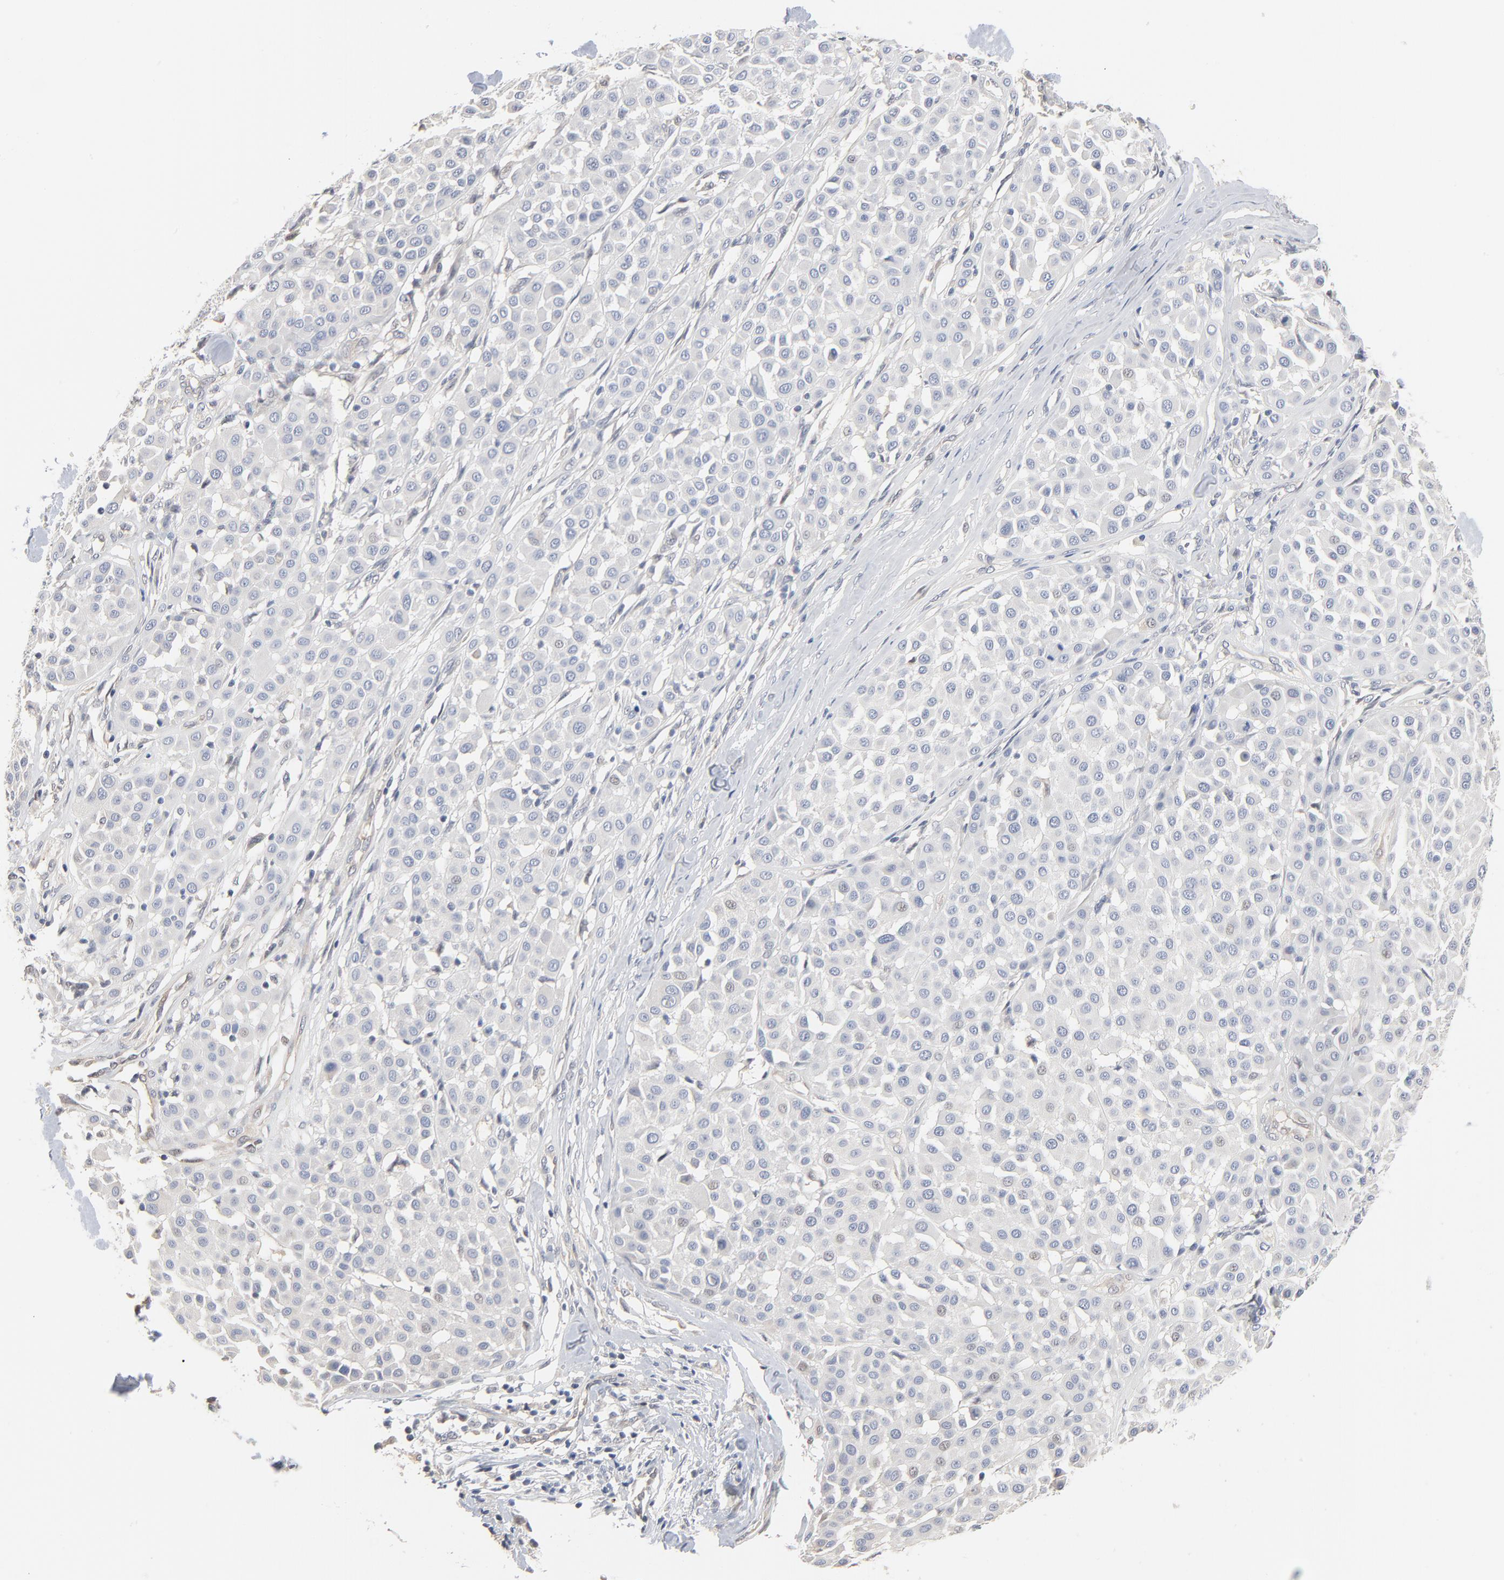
{"staining": {"intensity": "negative", "quantity": "none", "location": "none"}, "tissue": "melanoma", "cell_type": "Tumor cells", "image_type": "cancer", "snomed": [{"axis": "morphology", "description": "Malignant melanoma, Metastatic site"}, {"axis": "topography", "description": "Soft tissue"}], "caption": "This is a image of IHC staining of melanoma, which shows no staining in tumor cells. (DAB (3,3'-diaminobenzidine) IHC visualized using brightfield microscopy, high magnification).", "gene": "EPCAM", "patient": {"sex": "male", "age": 41}}